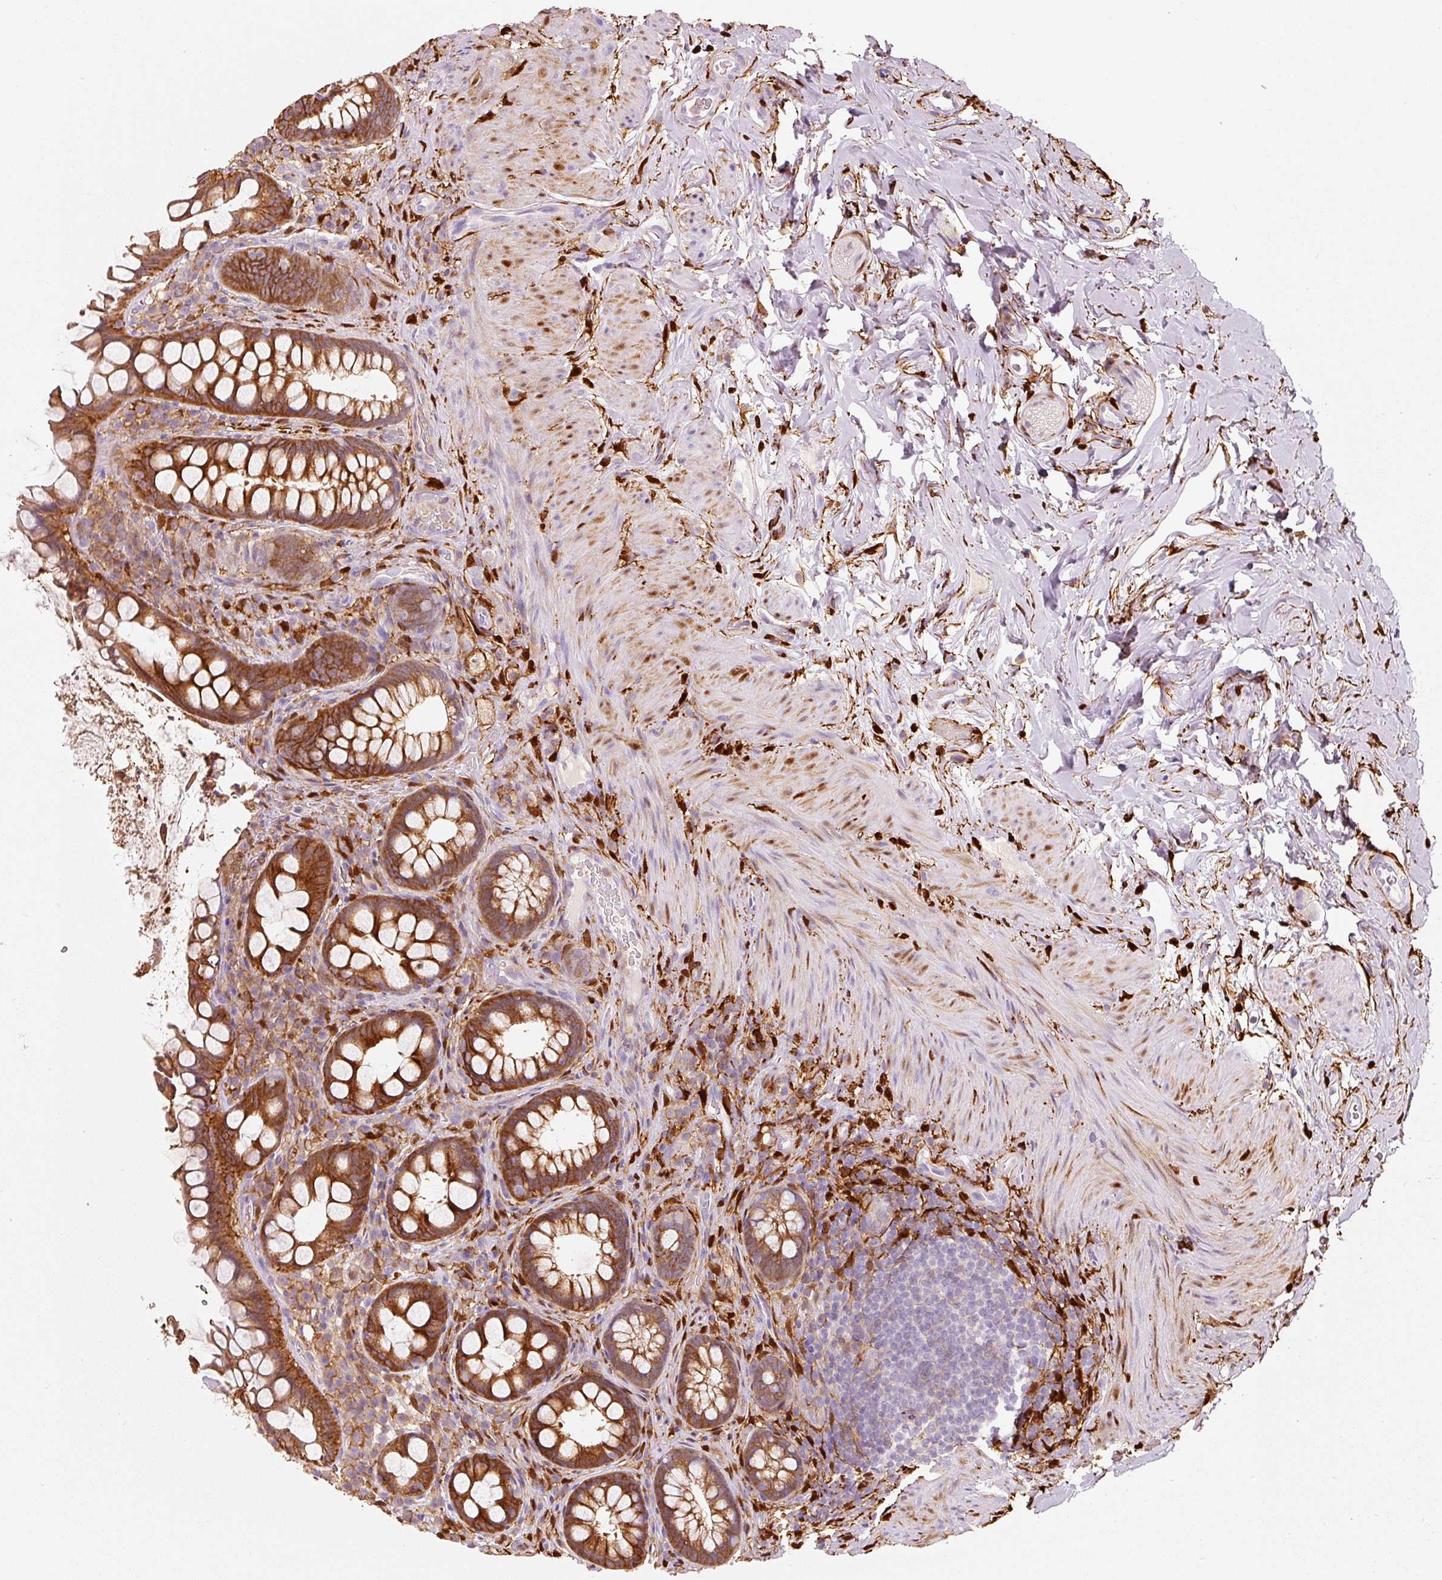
{"staining": {"intensity": "strong", "quantity": ">75%", "location": "cytoplasmic/membranous"}, "tissue": "rectum", "cell_type": "Glandular cells", "image_type": "normal", "snomed": [{"axis": "morphology", "description": "Normal tissue, NOS"}, {"axis": "topography", "description": "Rectum"}, {"axis": "topography", "description": "Peripheral nerve tissue"}], "caption": "Brown immunohistochemical staining in normal human rectum exhibits strong cytoplasmic/membranous positivity in approximately >75% of glandular cells. (DAB (3,3'-diaminobenzidine) = brown stain, brightfield microscopy at high magnification).", "gene": "IQGAP2", "patient": {"sex": "female", "age": 69}}